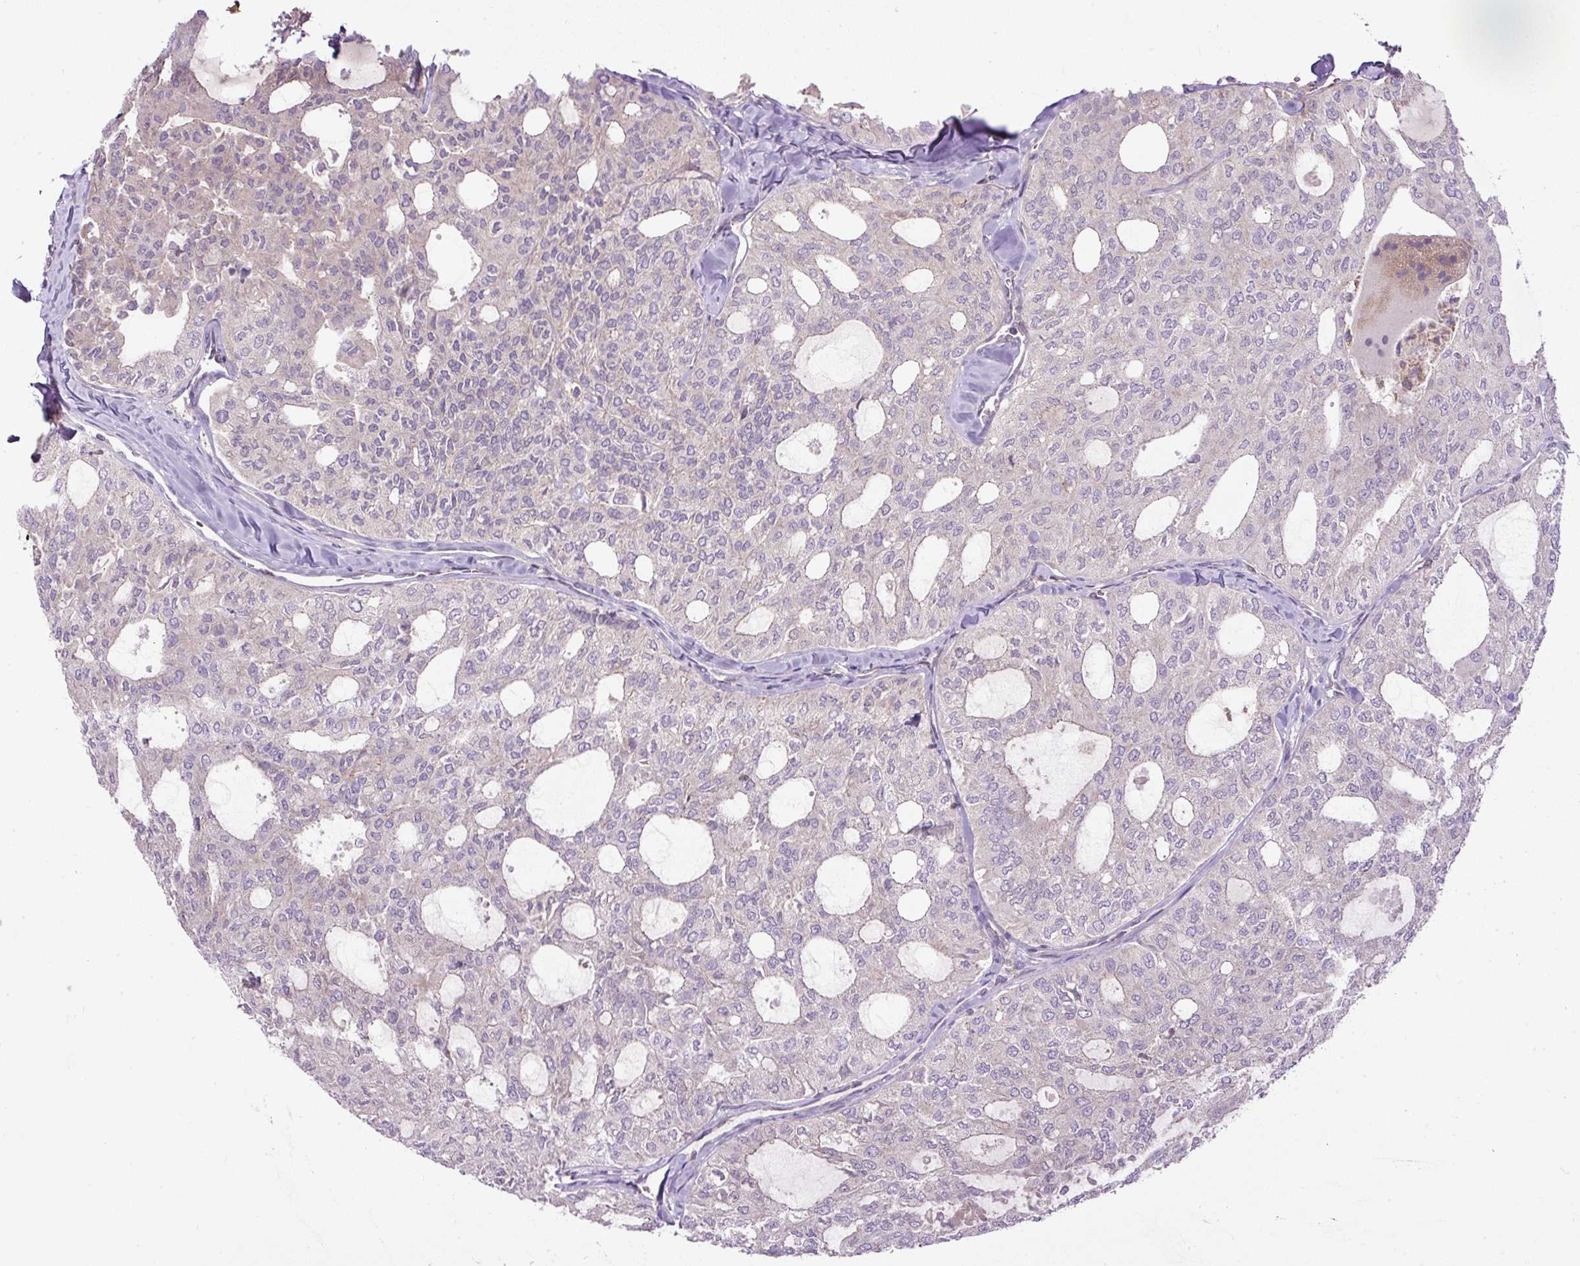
{"staining": {"intensity": "negative", "quantity": "none", "location": "none"}, "tissue": "thyroid cancer", "cell_type": "Tumor cells", "image_type": "cancer", "snomed": [{"axis": "morphology", "description": "Follicular adenoma carcinoma, NOS"}, {"axis": "topography", "description": "Thyroid gland"}], "caption": "Tumor cells are negative for brown protein staining in follicular adenoma carcinoma (thyroid).", "gene": "ZNF547", "patient": {"sex": "male", "age": 75}}